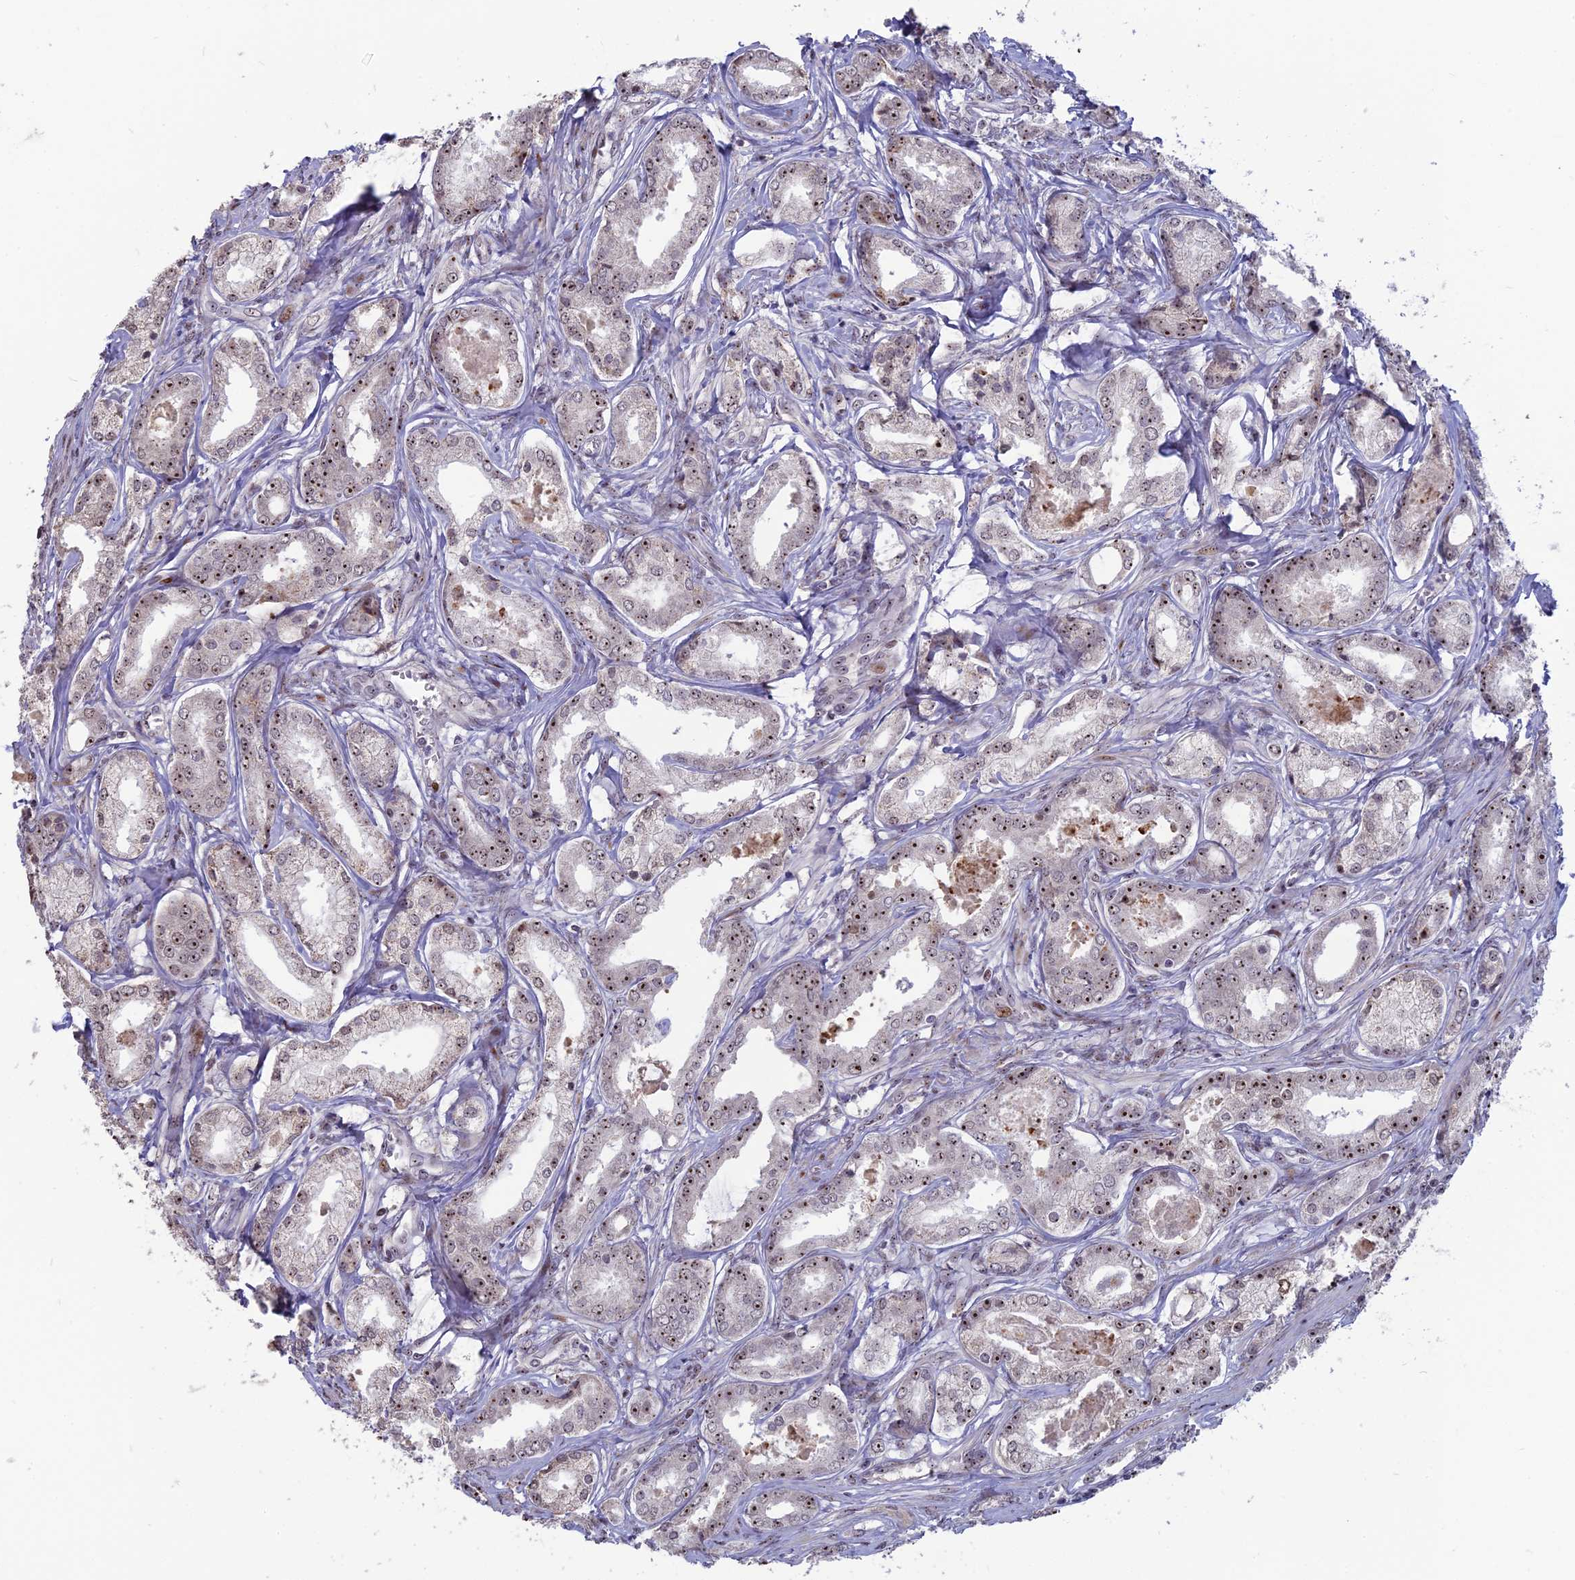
{"staining": {"intensity": "moderate", "quantity": ">75%", "location": "nuclear"}, "tissue": "prostate cancer", "cell_type": "Tumor cells", "image_type": "cancer", "snomed": [{"axis": "morphology", "description": "Adenocarcinoma, Low grade"}, {"axis": "topography", "description": "Prostate"}], "caption": "Human prostate low-grade adenocarcinoma stained for a protein (brown) exhibits moderate nuclear positive expression in about >75% of tumor cells.", "gene": "FAM131A", "patient": {"sex": "male", "age": 68}}